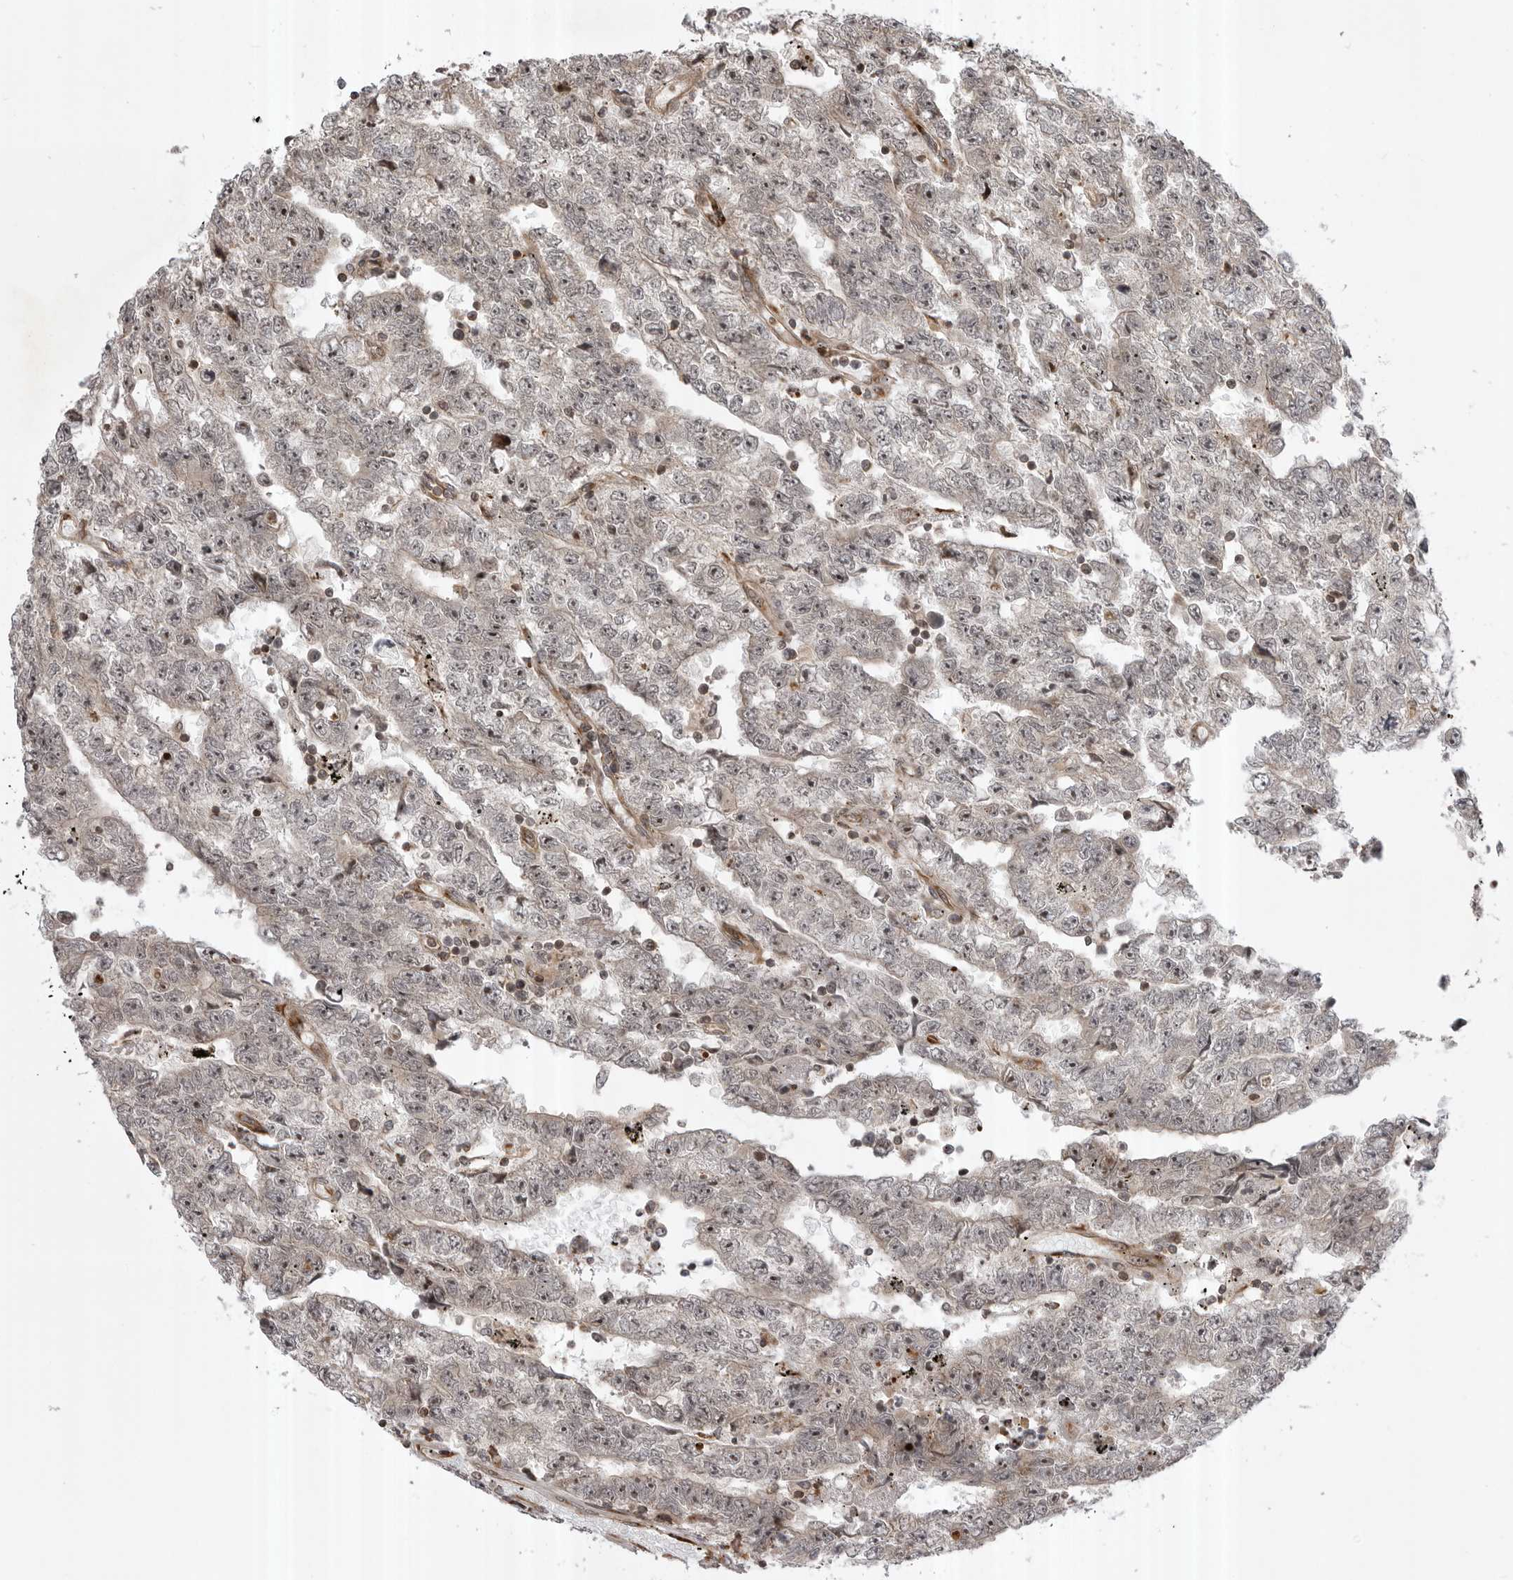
{"staining": {"intensity": "negative", "quantity": "none", "location": "none"}, "tissue": "testis cancer", "cell_type": "Tumor cells", "image_type": "cancer", "snomed": [{"axis": "morphology", "description": "Carcinoma, Embryonal, NOS"}, {"axis": "topography", "description": "Testis"}], "caption": "Immunohistochemistry micrograph of neoplastic tissue: testis cancer (embryonal carcinoma) stained with DAB shows no significant protein expression in tumor cells. (Brightfield microscopy of DAB (3,3'-diaminobenzidine) immunohistochemistry at high magnification).", "gene": "ABL1", "patient": {"sex": "male", "age": 25}}